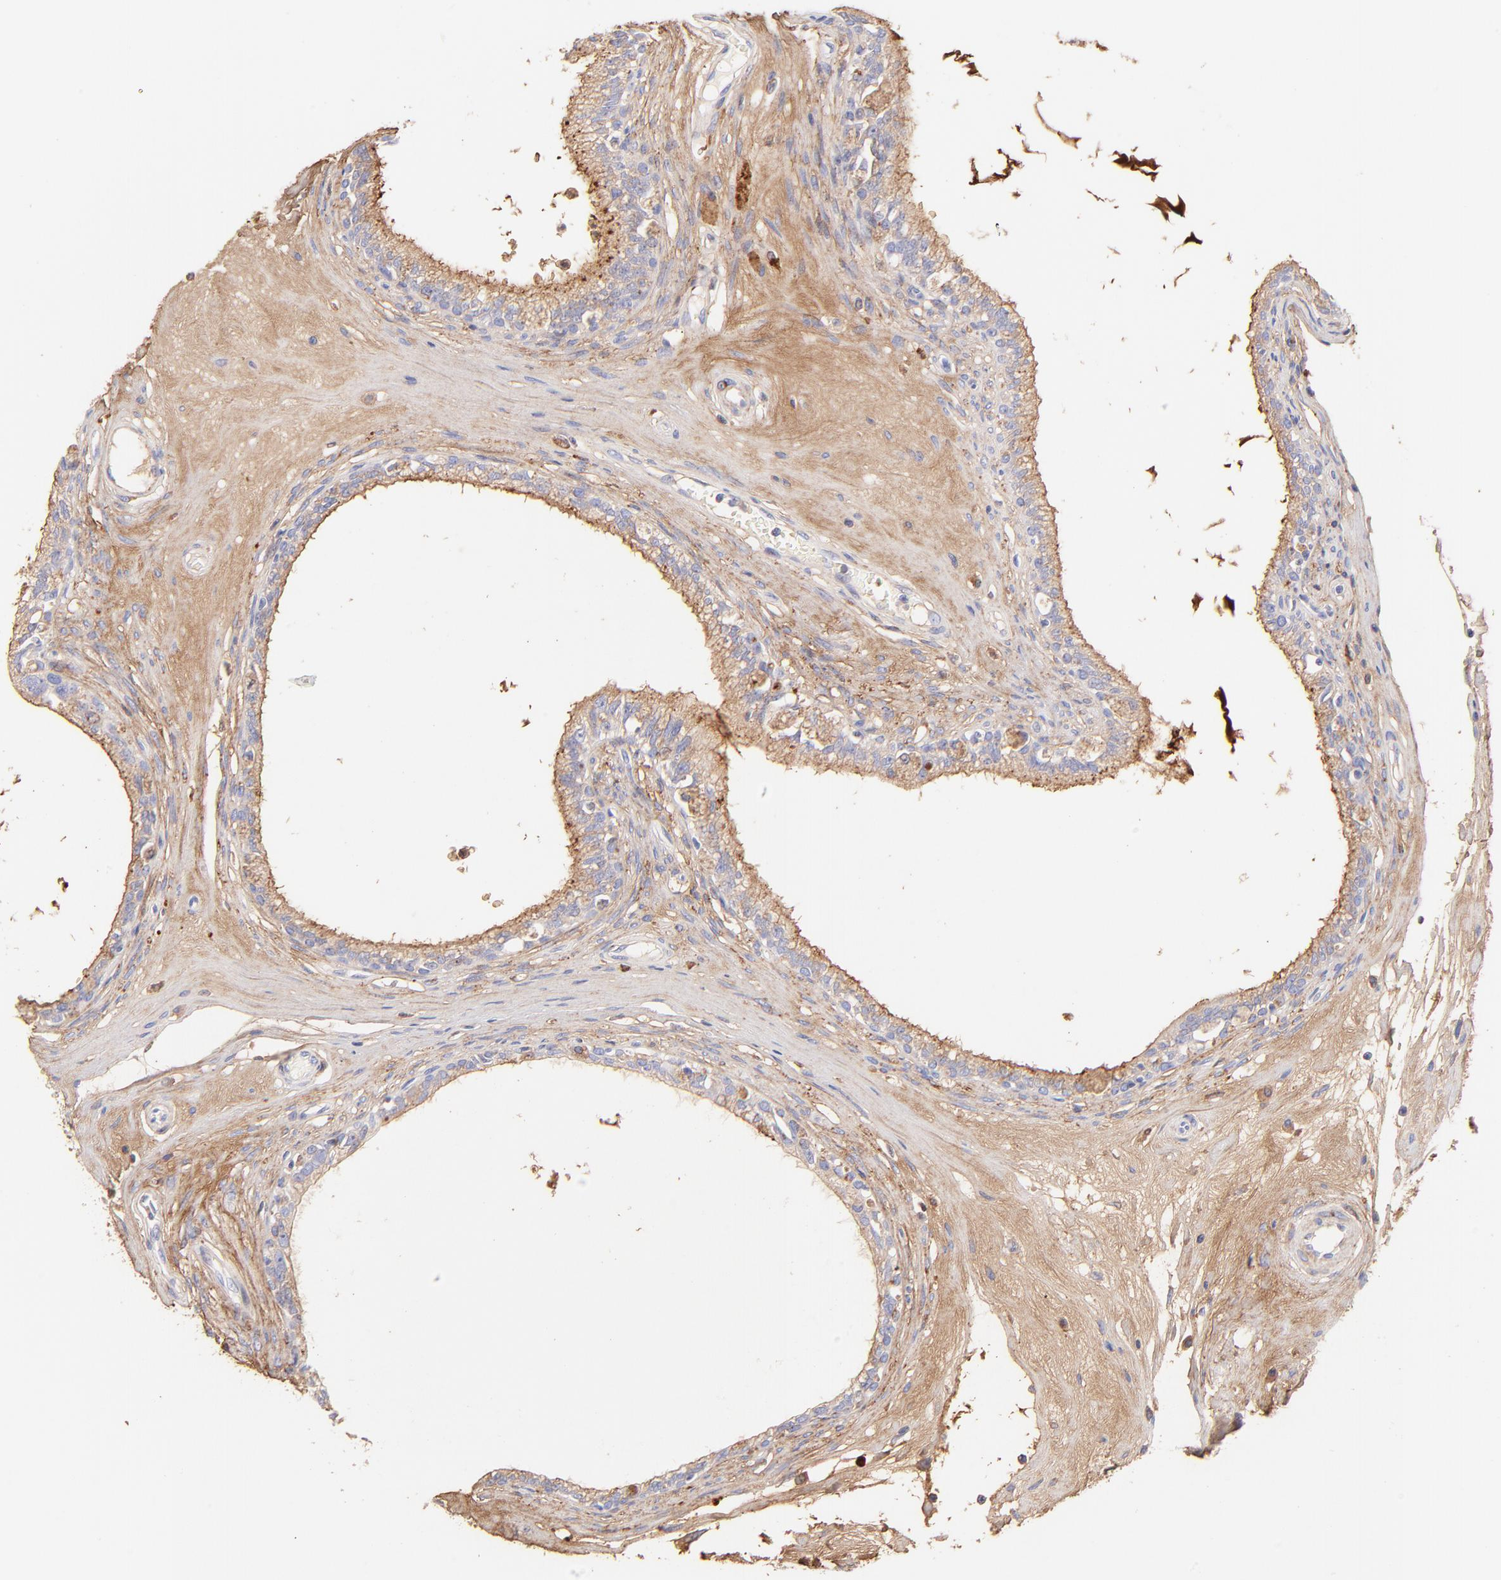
{"staining": {"intensity": "moderate", "quantity": ">75%", "location": "cytoplasmic/membranous"}, "tissue": "epididymis", "cell_type": "Glandular cells", "image_type": "normal", "snomed": [{"axis": "morphology", "description": "Normal tissue, NOS"}, {"axis": "morphology", "description": "Inflammation, NOS"}, {"axis": "topography", "description": "Epididymis"}], "caption": "Protein expression analysis of unremarkable epididymis exhibits moderate cytoplasmic/membranous staining in about >75% of glandular cells.", "gene": "BGN", "patient": {"sex": "male", "age": 84}}